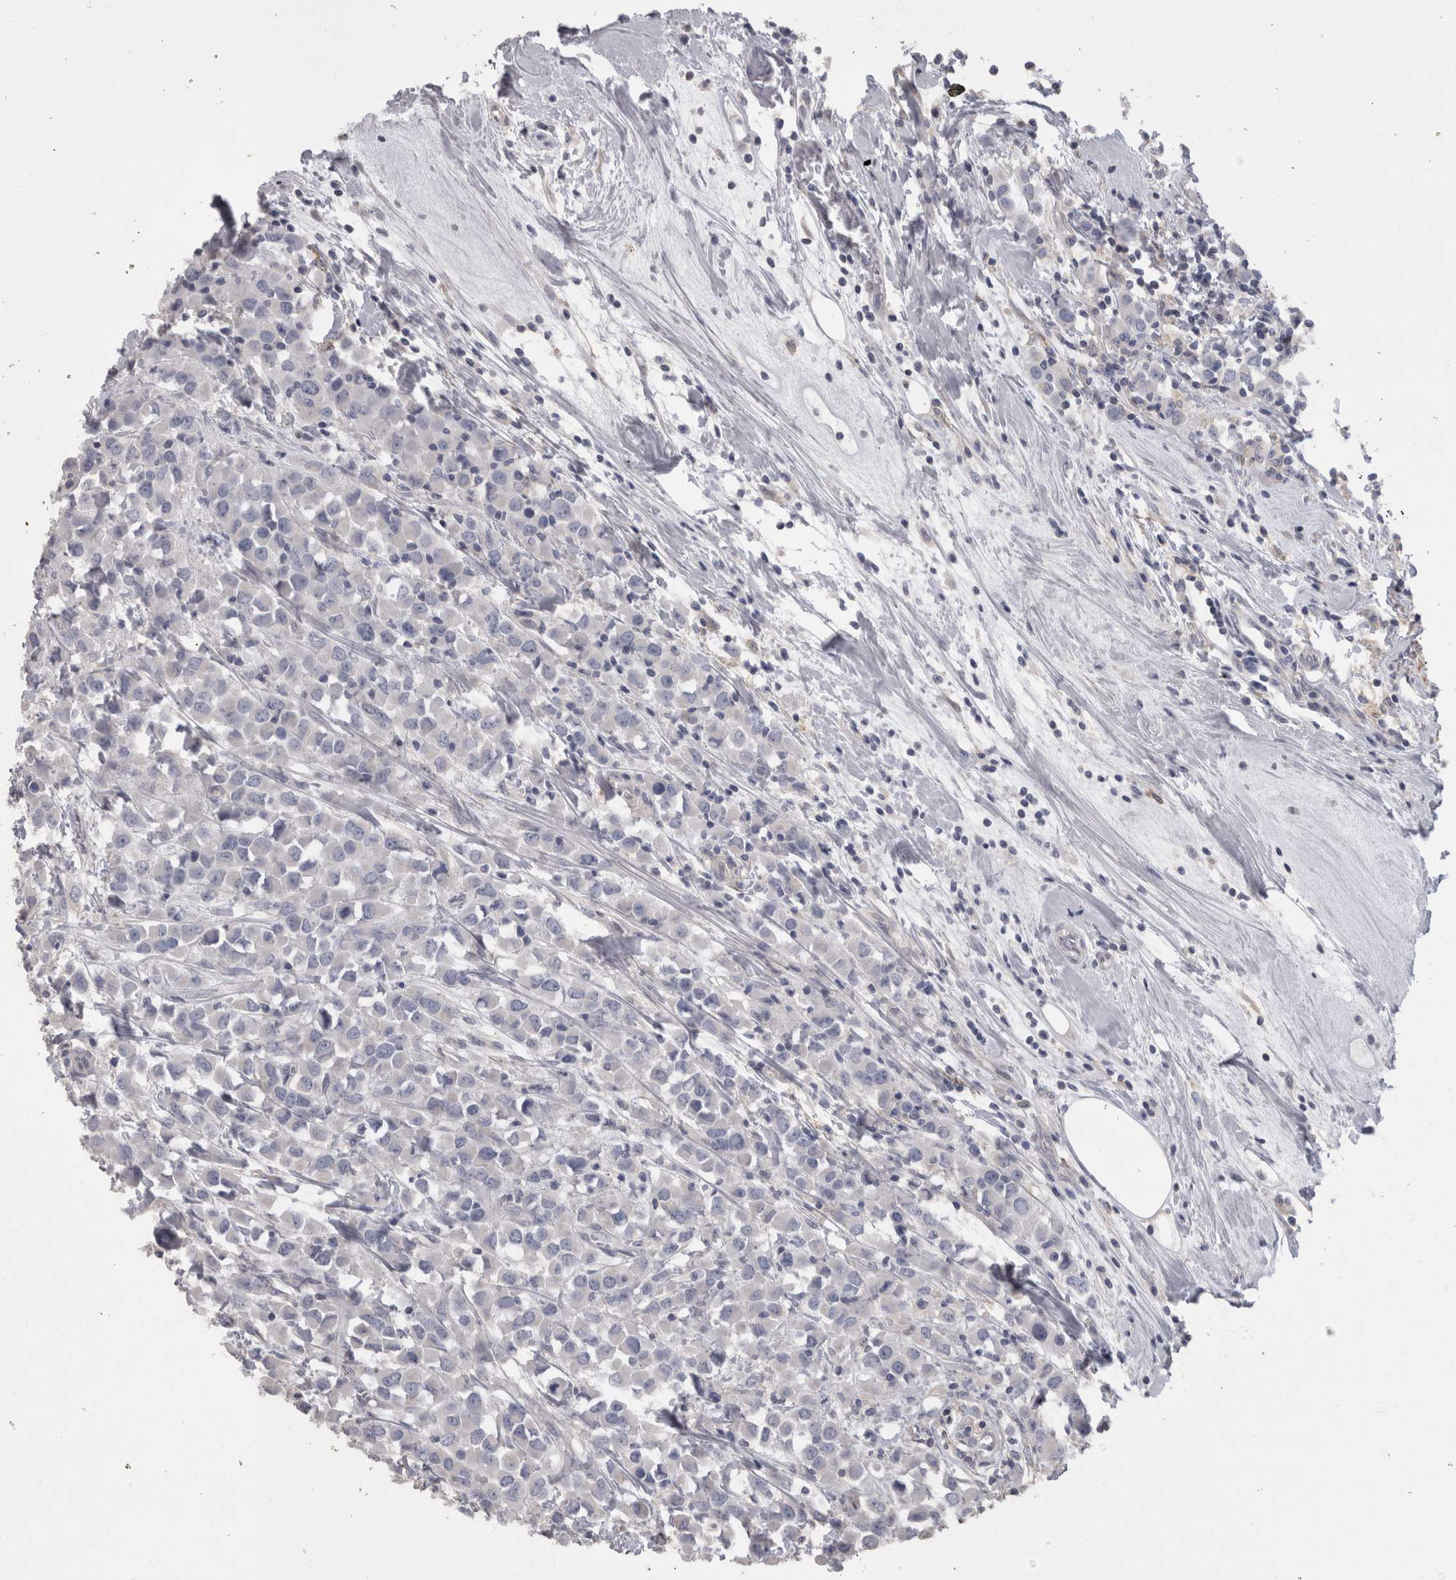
{"staining": {"intensity": "negative", "quantity": "none", "location": "none"}, "tissue": "breast cancer", "cell_type": "Tumor cells", "image_type": "cancer", "snomed": [{"axis": "morphology", "description": "Duct carcinoma"}, {"axis": "topography", "description": "Breast"}], "caption": "Tumor cells show no significant staining in breast infiltrating ductal carcinoma.", "gene": "CAMK2D", "patient": {"sex": "female", "age": 61}}